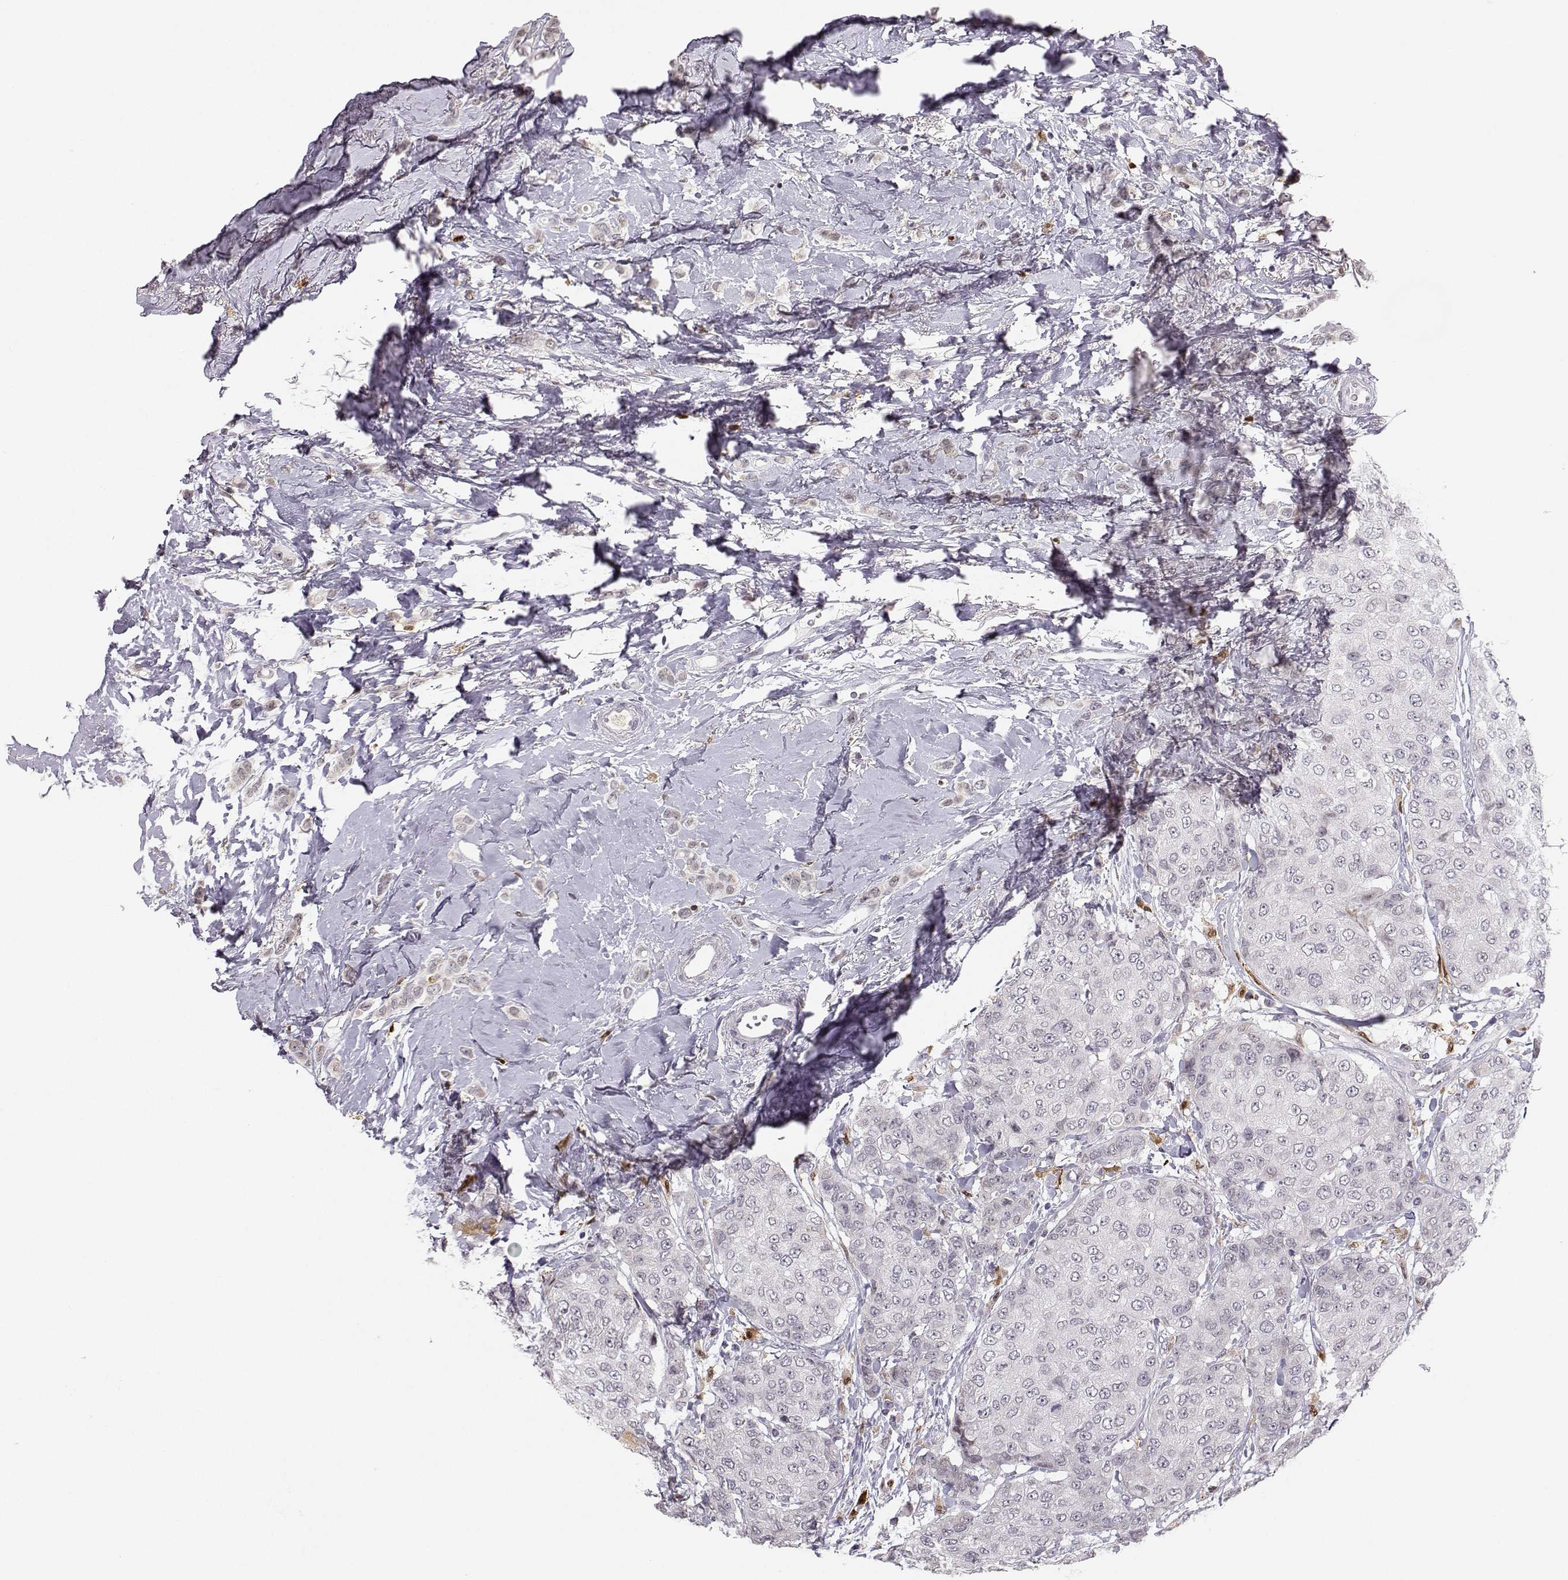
{"staining": {"intensity": "negative", "quantity": "none", "location": "none"}, "tissue": "breast cancer", "cell_type": "Tumor cells", "image_type": "cancer", "snomed": [{"axis": "morphology", "description": "Duct carcinoma"}, {"axis": "topography", "description": "Breast"}], "caption": "Immunohistochemistry (IHC) photomicrograph of breast cancer (invasive ductal carcinoma) stained for a protein (brown), which shows no staining in tumor cells.", "gene": "HTR7", "patient": {"sex": "female", "age": 27}}